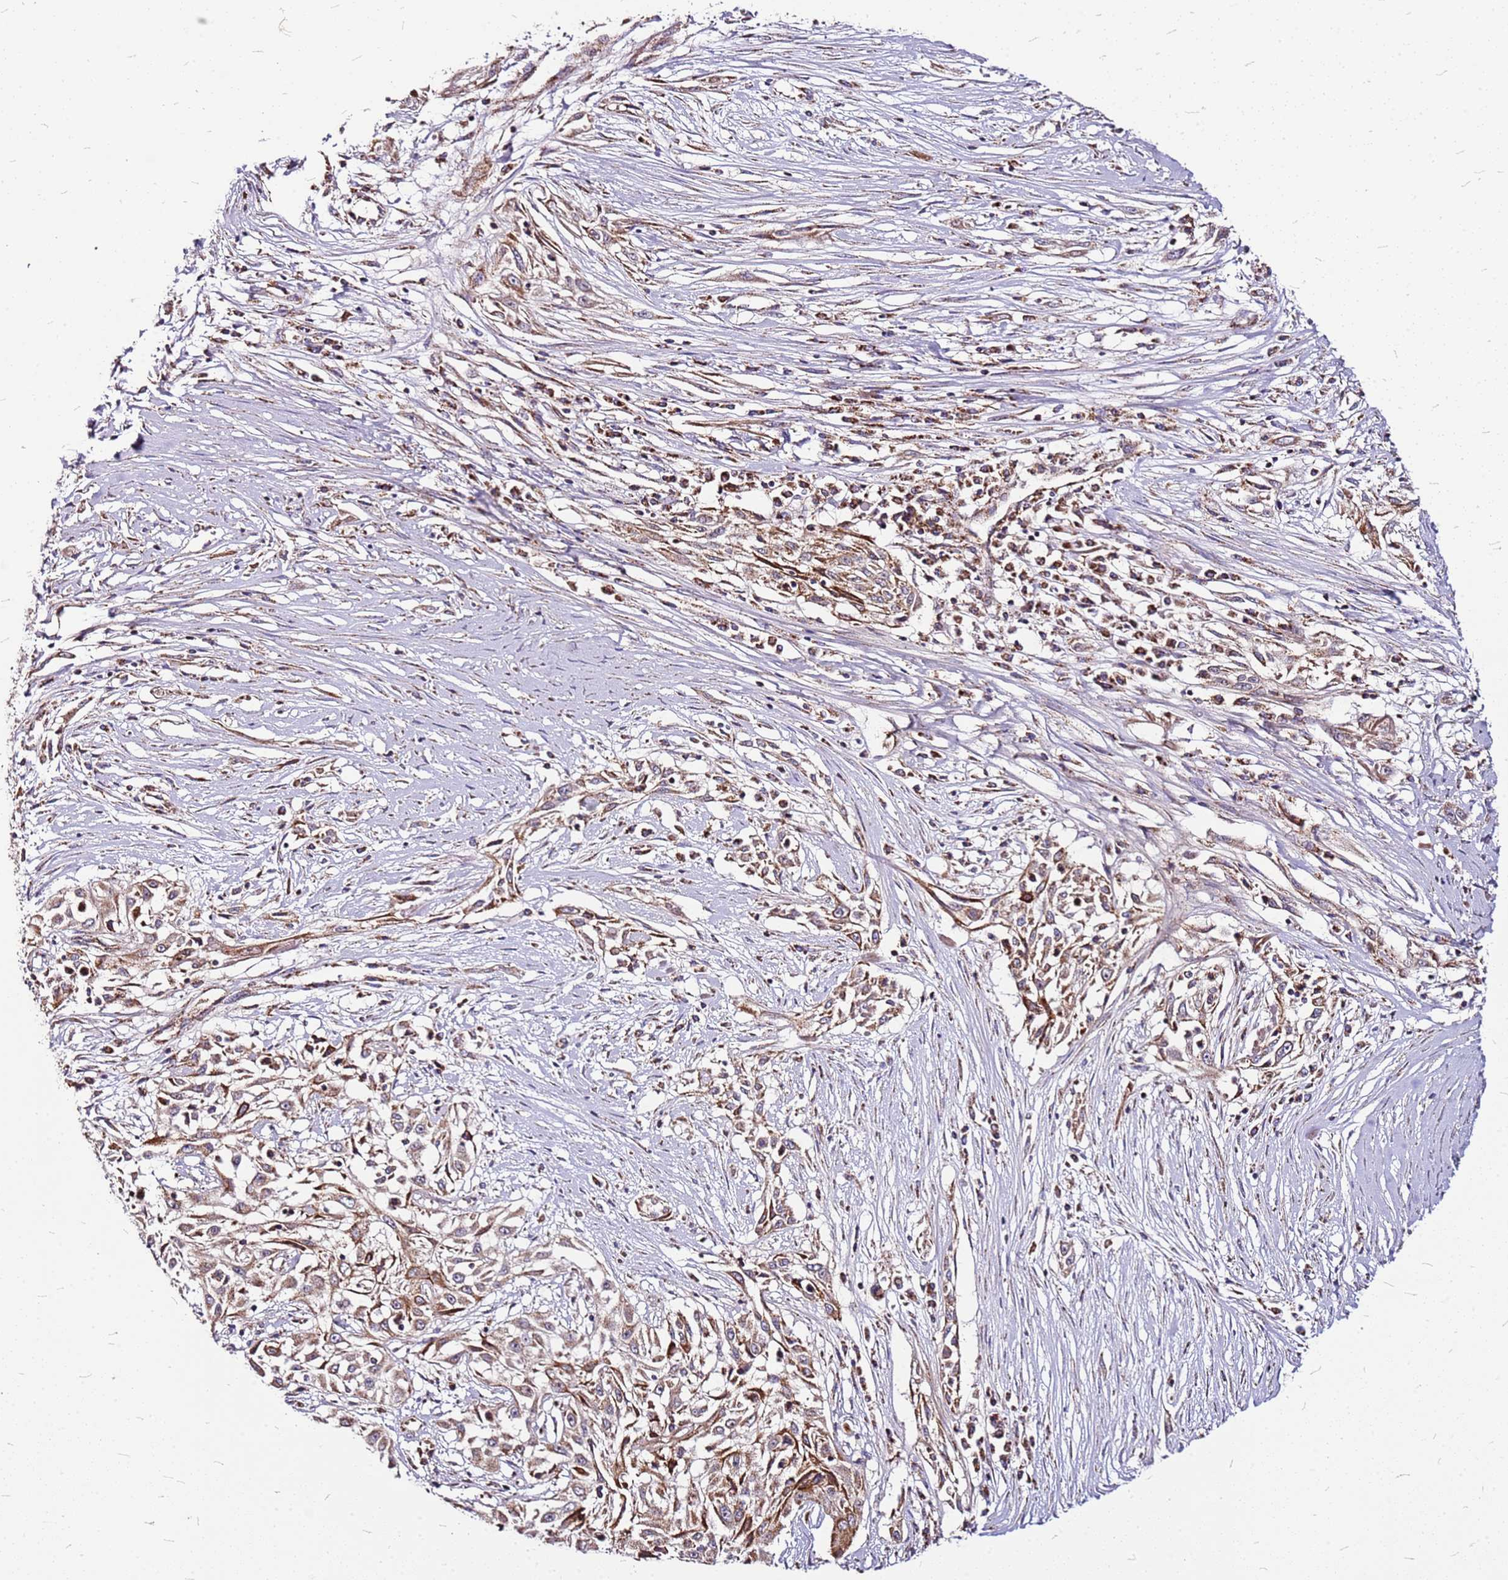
{"staining": {"intensity": "moderate", "quantity": ">75%", "location": "cytoplasmic/membranous"}, "tissue": "skin cancer", "cell_type": "Tumor cells", "image_type": "cancer", "snomed": [{"axis": "morphology", "description": "Squamous cell carcinoma, NOS"}, {"axis": "morphology", "description": "Squamous cell carcinoma, metastatic, NOS"}, {"axis": "topography", "description": "Skin"}, {"axis": "topography", "description": "Lymph node"}], "caption": "Squamous cell carcinoma (skin) stained with DAB immunohistochemistry exhibits medium levels of moderate cytoplasmic/membranous positivity in about >75% of tumor cells.", "gene": "OR51T1", "patient": {"sex": "male", "age": 75}}